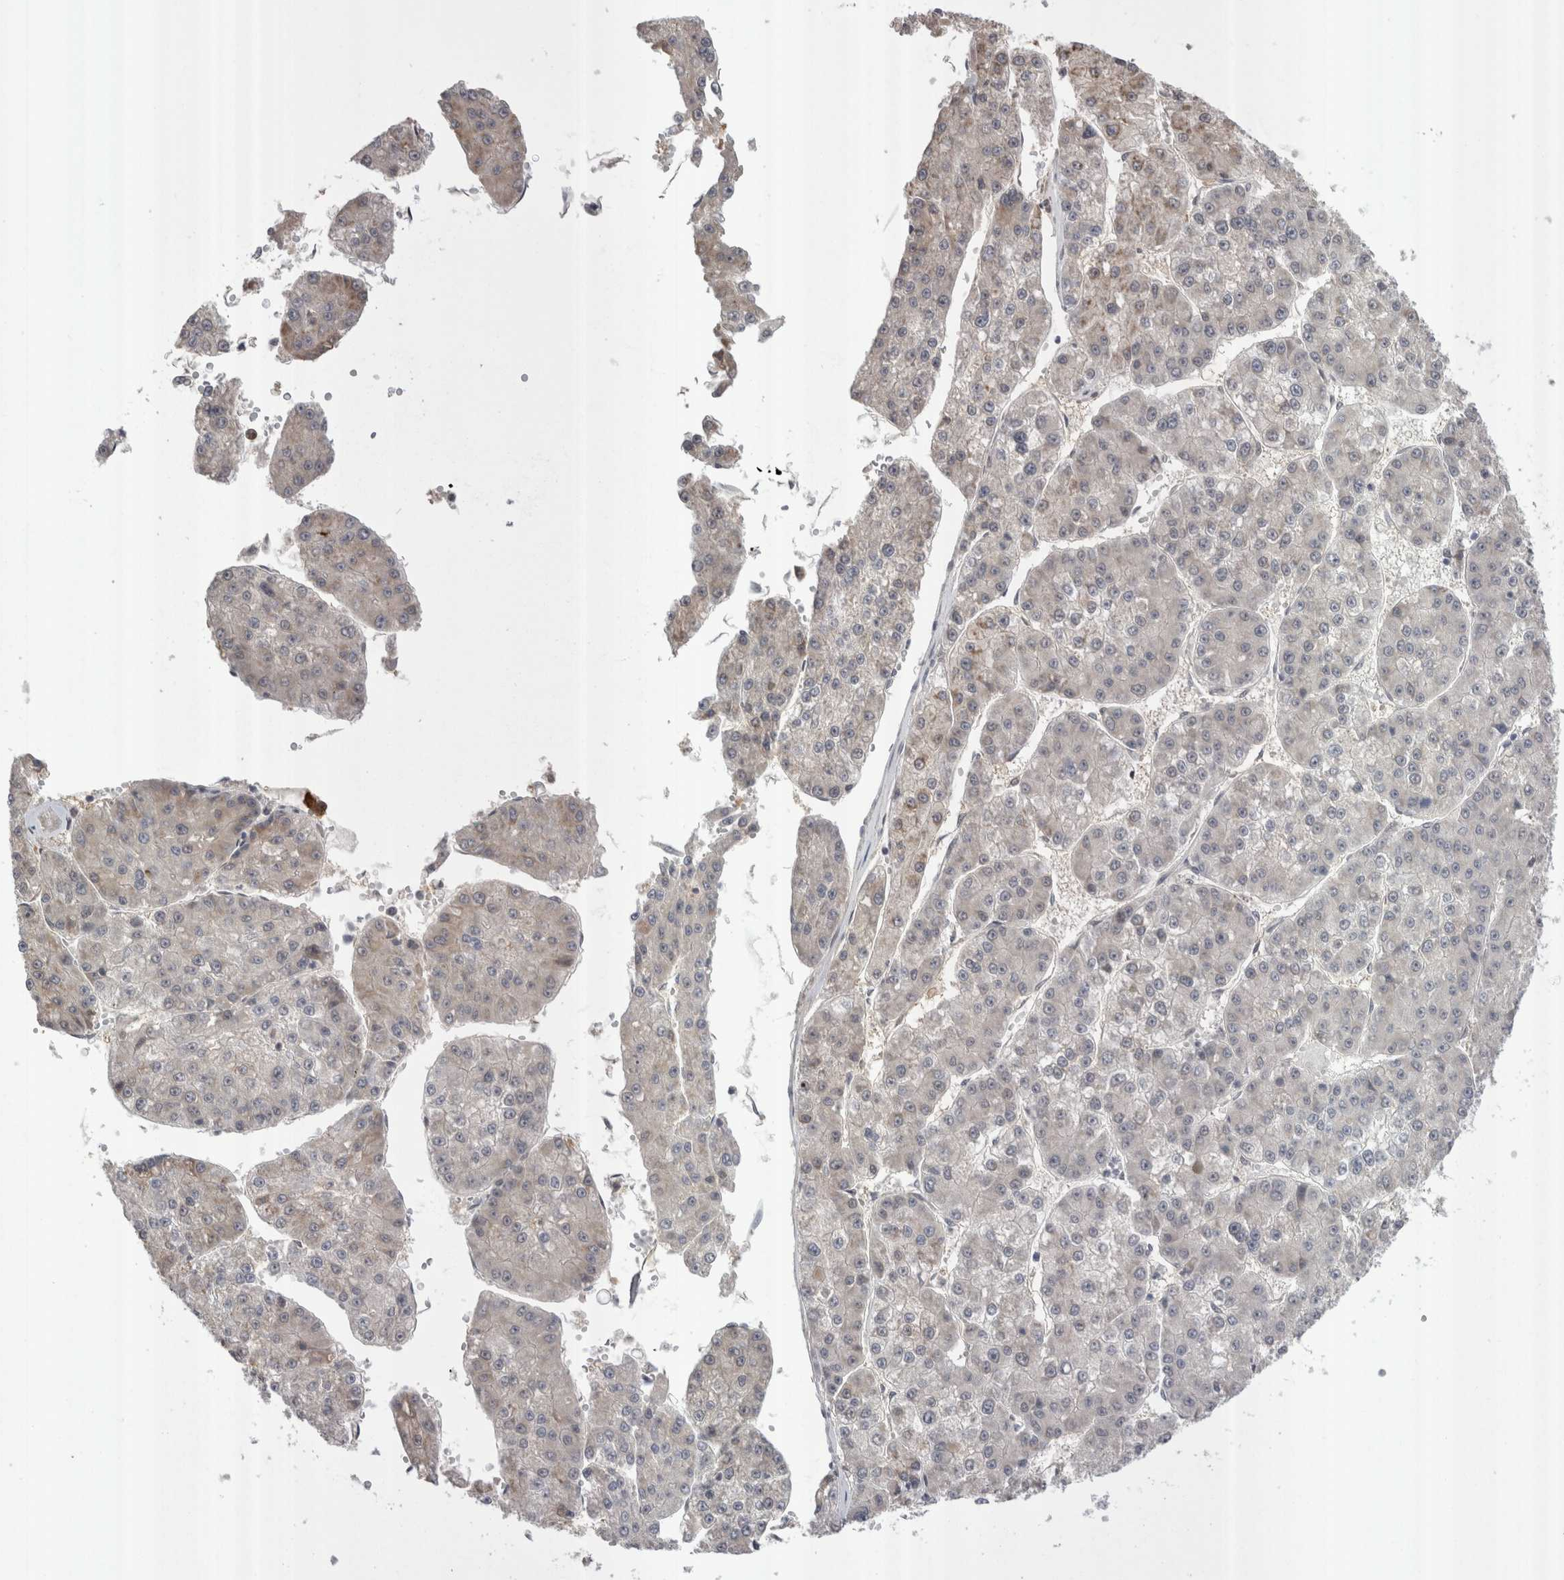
{"staining": {"intensity": "negative", "quantity": "none", "location": "none"}, "tissue": "liver cancer", "cell_type": "Tumor cells", "image_type": "cancer", "snomed": [{"axis": "morphology", "description": "Carcinoma, Hepatocellular, NOS"}, {"axis": "topography", "description": "Liver"}], "caption": "Human hepatocellular carcinoma (liver) stained for a protein using immunohistochemistry displays no positivity in tumor cells.", "gene": "EXOSC4", "patient": {"sex": "female", "age": 73}}